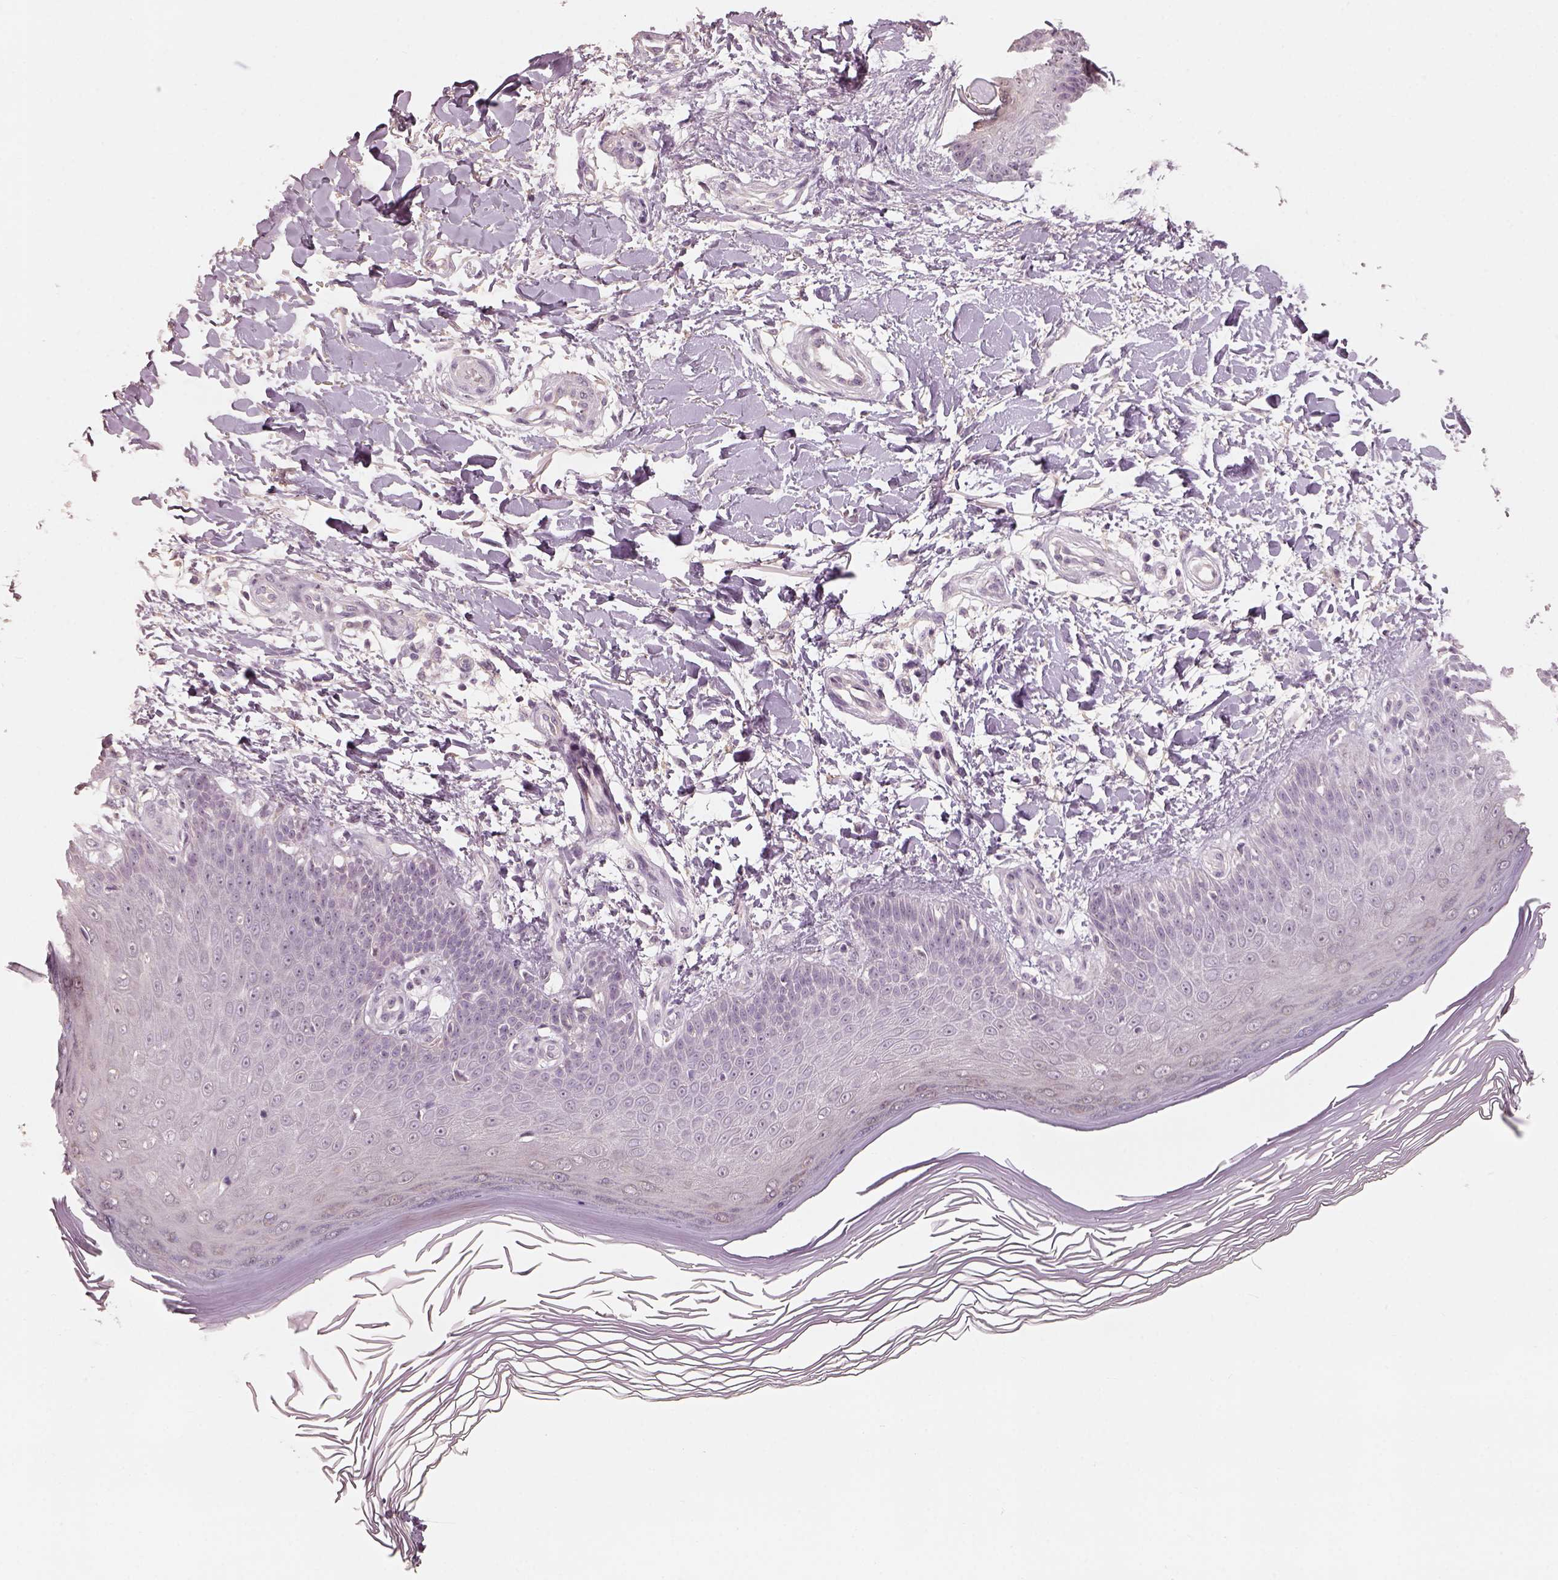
{"staining": {"intensity": "negative", "quantity": "none", "location": "none"}, "tissue": "skin", "cell_type": "Fibroblasts", "image_type": "normal", "snomed": [{"axis": "morphology", "description": "Normal tissue, NOS"}, {"axis": "topography", "description": "Skin"}], "caption": "Immunohistochemistry of benign skin displays no expression in fibroblasts.", "gene": "CDS1", "patient": {"sex": "female", "age": 62}}